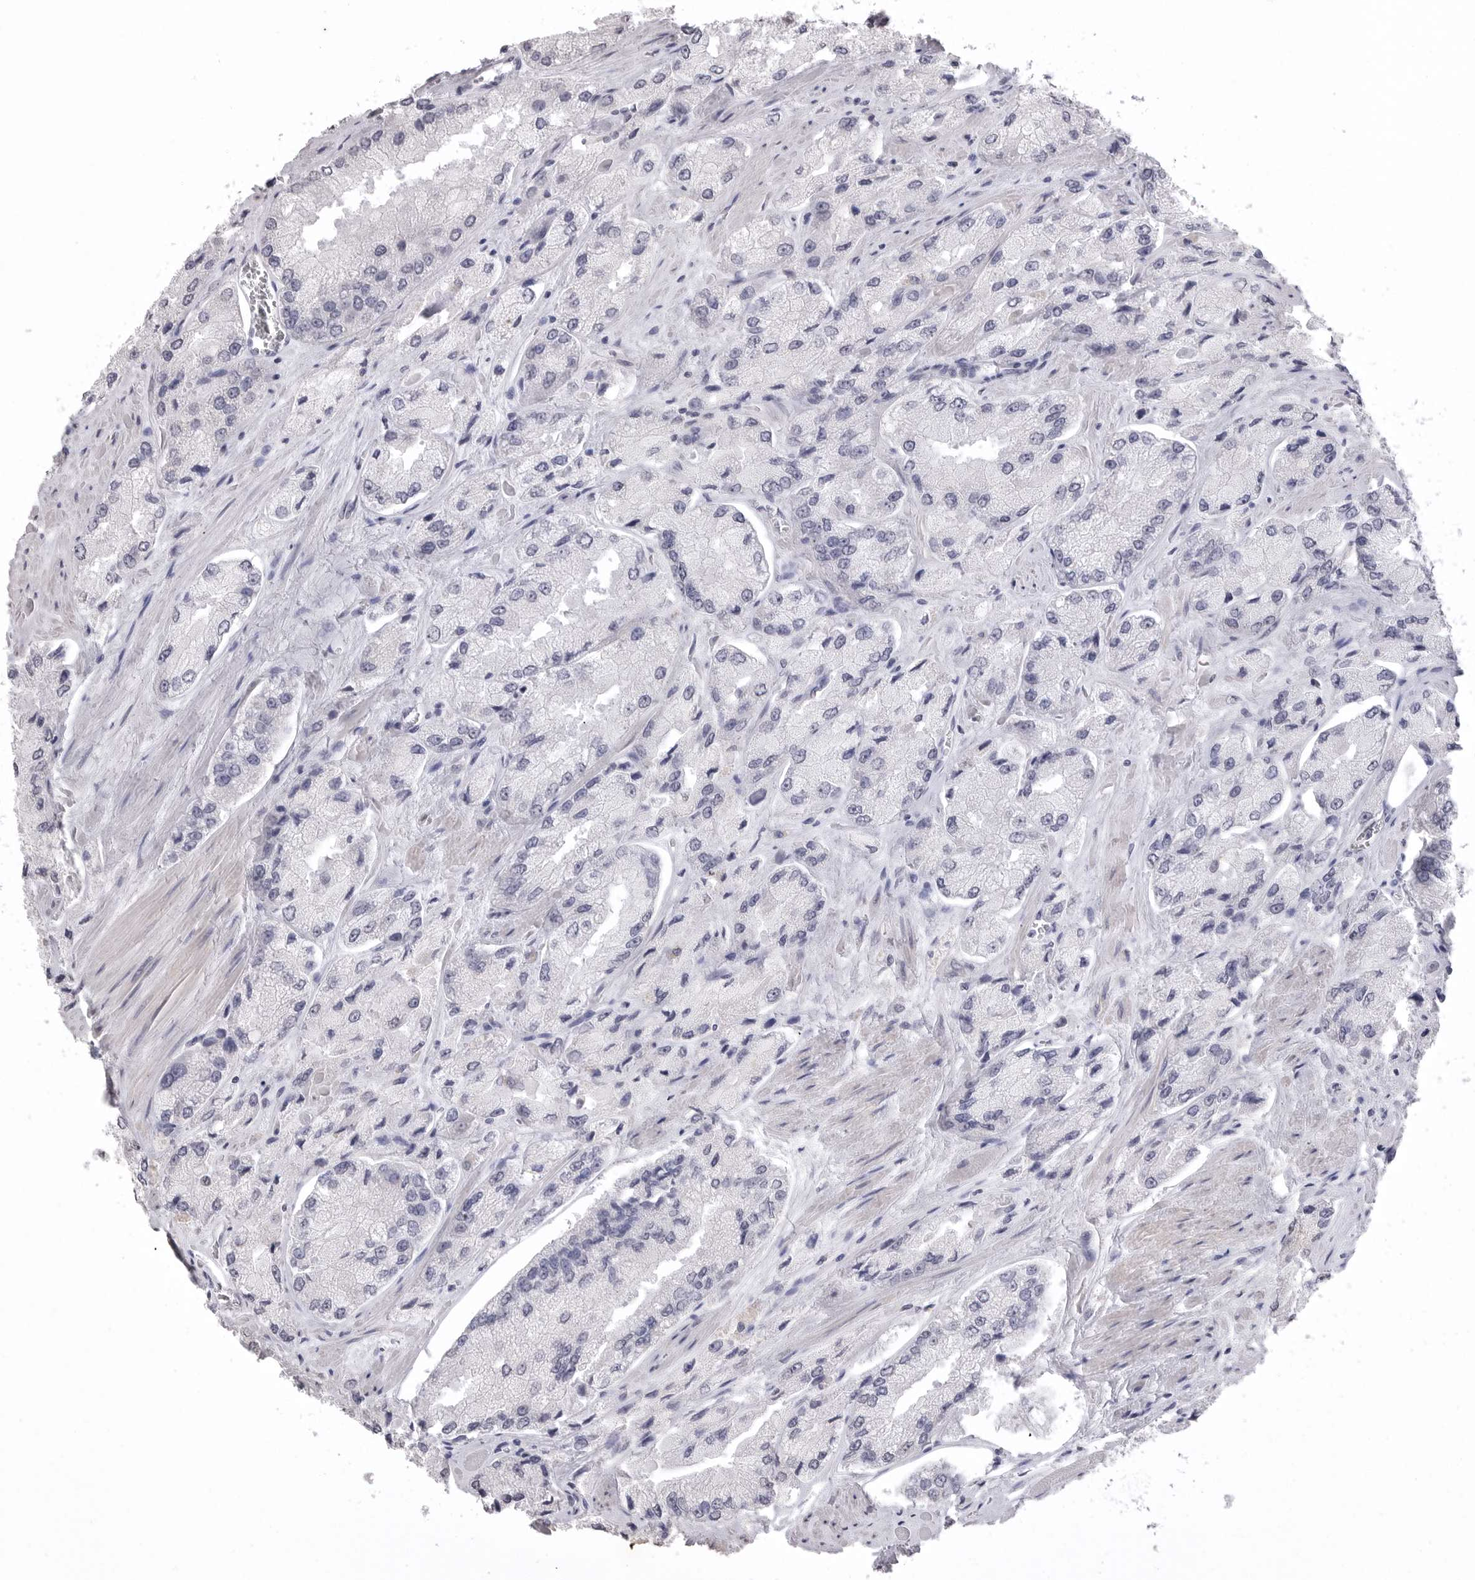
{"staining": {"intensity": "negative", "quantity": "none", "location": "none"}, "tissue": "prostate cancer", "cell_type": "Tumor cells", "image_type": "cancer", "snomed": [{"axis": "morphology", "description": "Adenocarcinoma, High grade"}, {"axis": "topography", "description": "Prostate"}], "caption": "There is no significant staining in tumor cells of adenocarcinoma (high-grade) (prostate).", "gene": "ICAM5", "patient": {"sex": "male", "age": 58}}